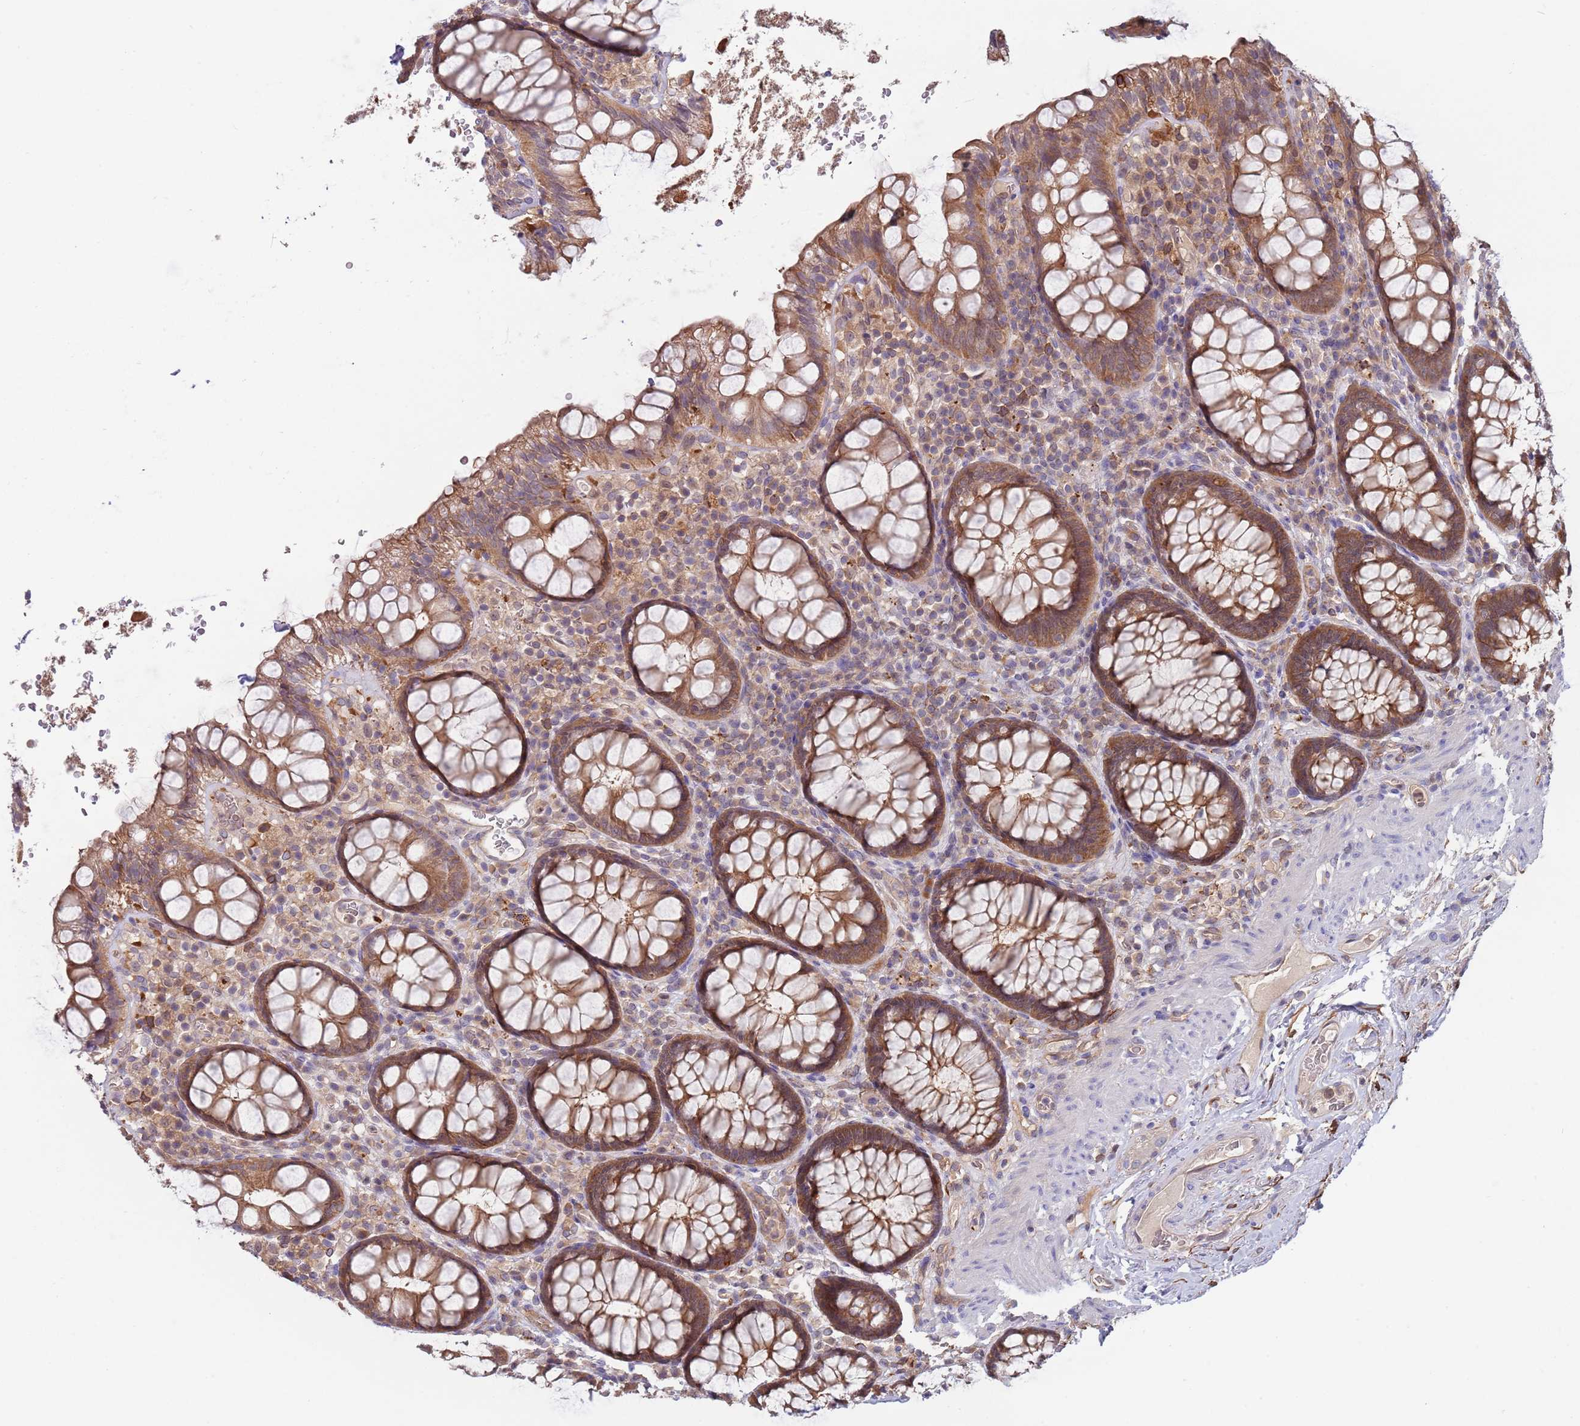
{"staining": {"intensity": "moderate", "quantity": ">75%", "location": "cytoplasmic/membranous"}, "tissue": "rectum", "cell_type": "Glandular cells", "image_type": "normal", "snomed": [{"axis": "morphology", "description": "Normal tissue, NOS"}, {"axis": "topography", "description": "Rectum"}], "caption": "Protein staining of unremarkable rectum demonstrates moderate cytoplasmic/membranous staining in approximately >75% of glandular cells. The protein is stained brown, and the nuclei are stained in blue (DAB IHC with brightfield microscopy, high magnification).", "gene": "GSDMD", "patient": {"sex": "male", "age": 83}}